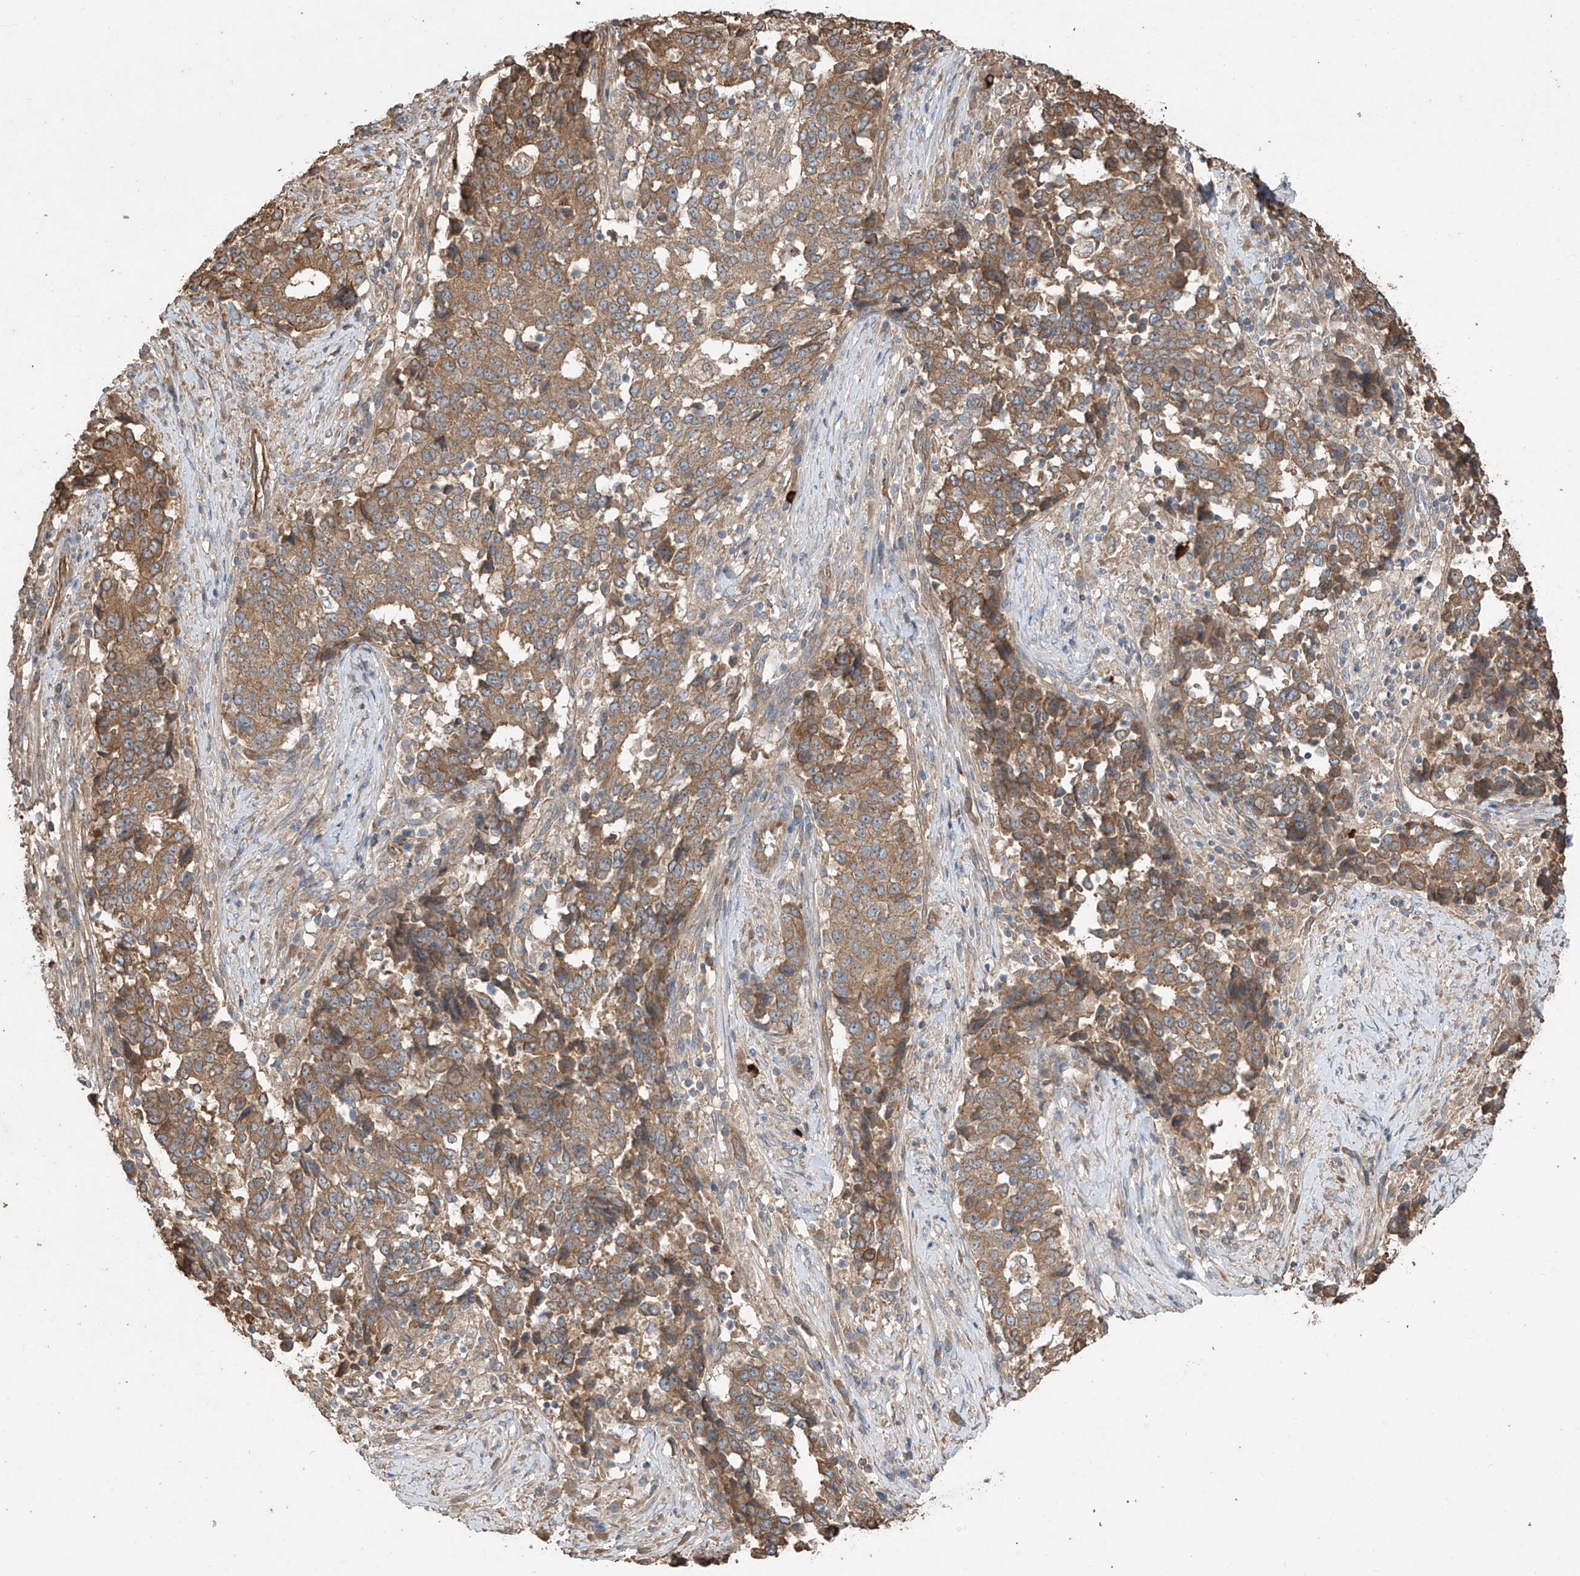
{"staining": {"intensity": "moderate", "quantity": ">75%", "location": "cytoplasmic/membranous"}, "tissue": "stomach cancer", "cell_type": "Tumor cells", "image_type": "cancer", "snomed": [{"axis": "morphology", "description": "Adenocarcinoma, NOS"}, {"axis": "topography", "description": "Stomach"}], "caption": "Brown immunohistochemical staining in human stomach cancer shows moderate cytoplasmic/membranous positivity in approximately >75% of tumor cells.", "gene": "AGBL5", "patient": {"sex": "male", "age": 59}}